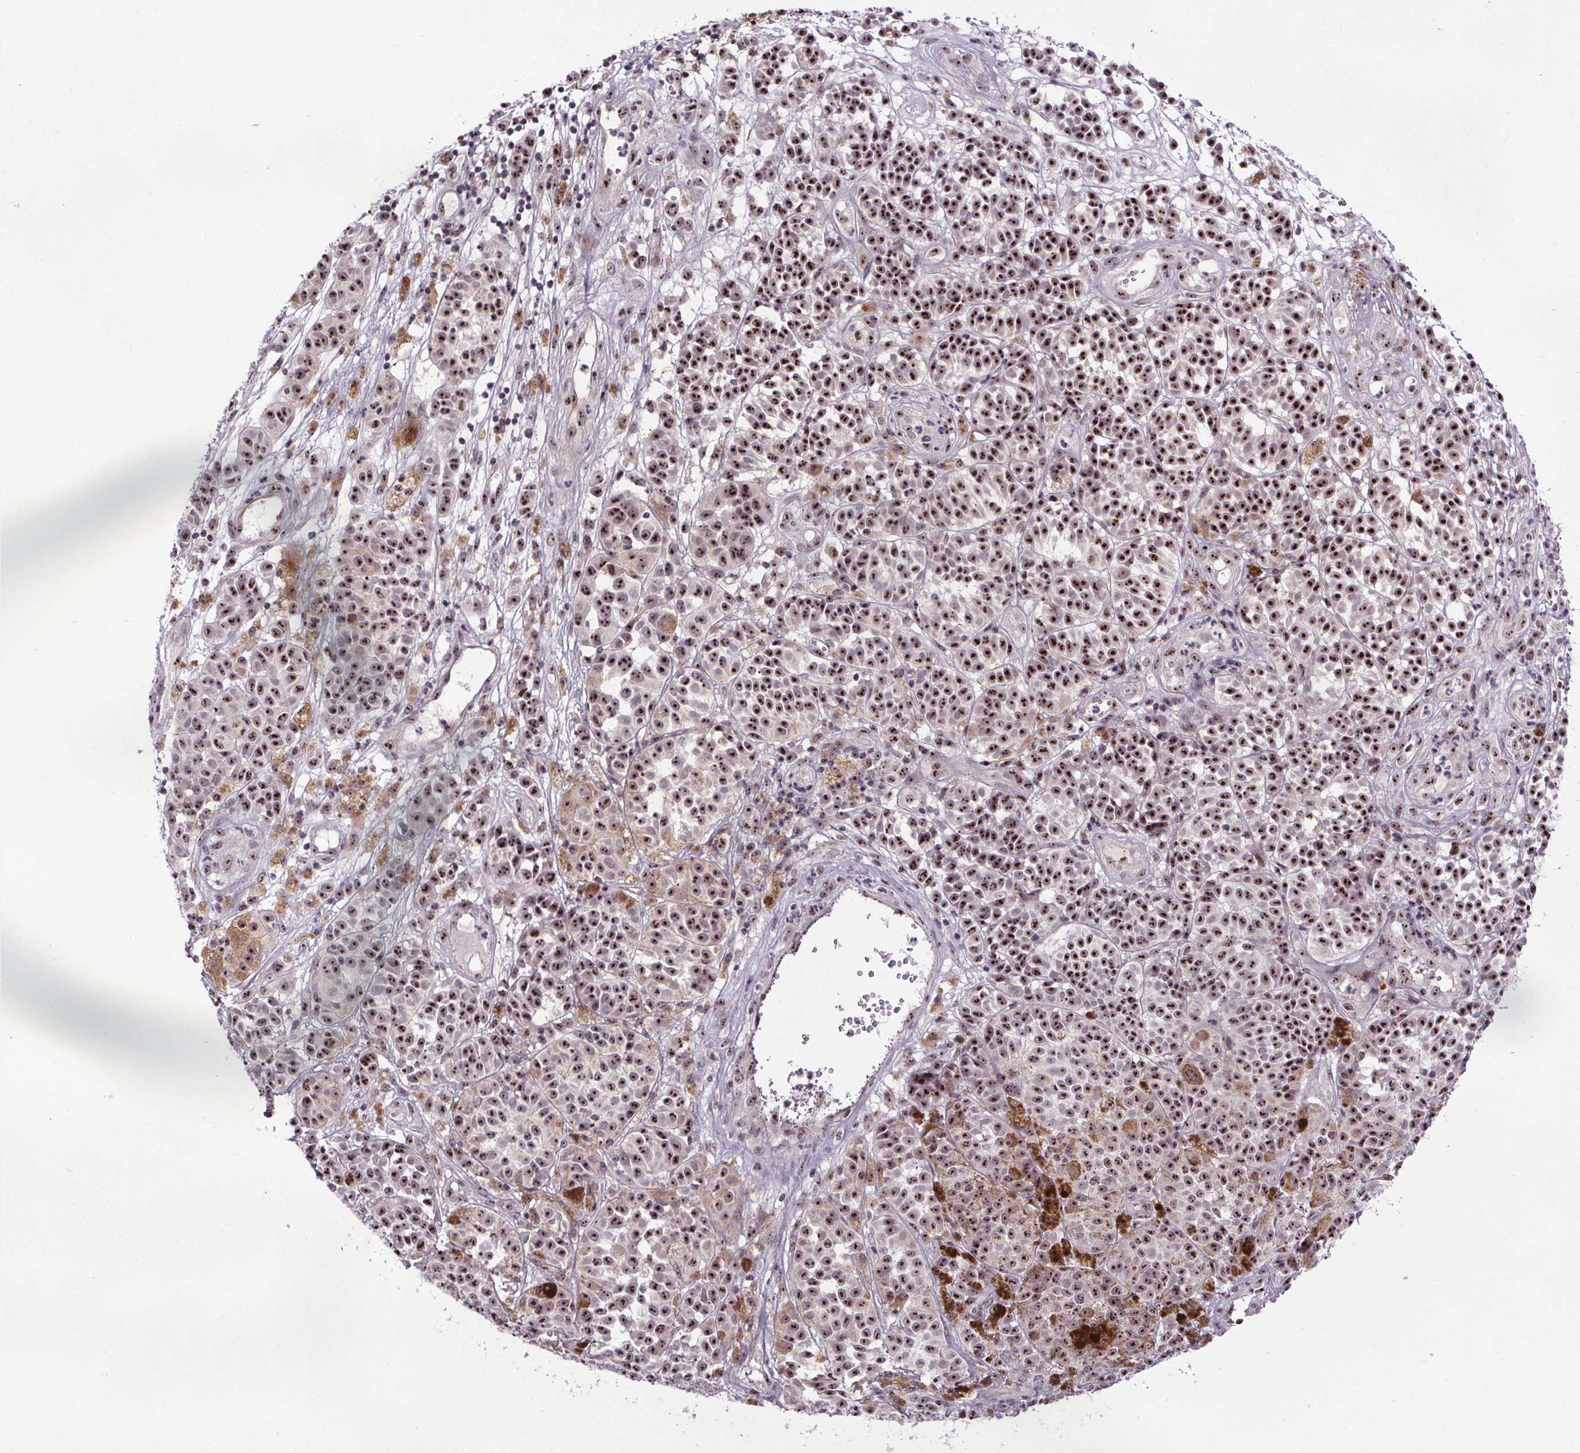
{"staining": {"intensity": "moderate", "quantity": ">75%", "location": "nuclear"}, "tissue": "melanoma", "cell_type": "Tumor cells", "image_type": "cancer", "snomed": [{"axis": "morphology", "description": "Malignant melanoma, NOS"}, {"axis": "topography", "description": "Skin"}], "caption": "The immunohistochemical stain highlights moderate nuclear expression in tumor cells of malignant melanoma tissue.", "gene": "ATMIN", "patient": {"sex": "female", "age": 58}}